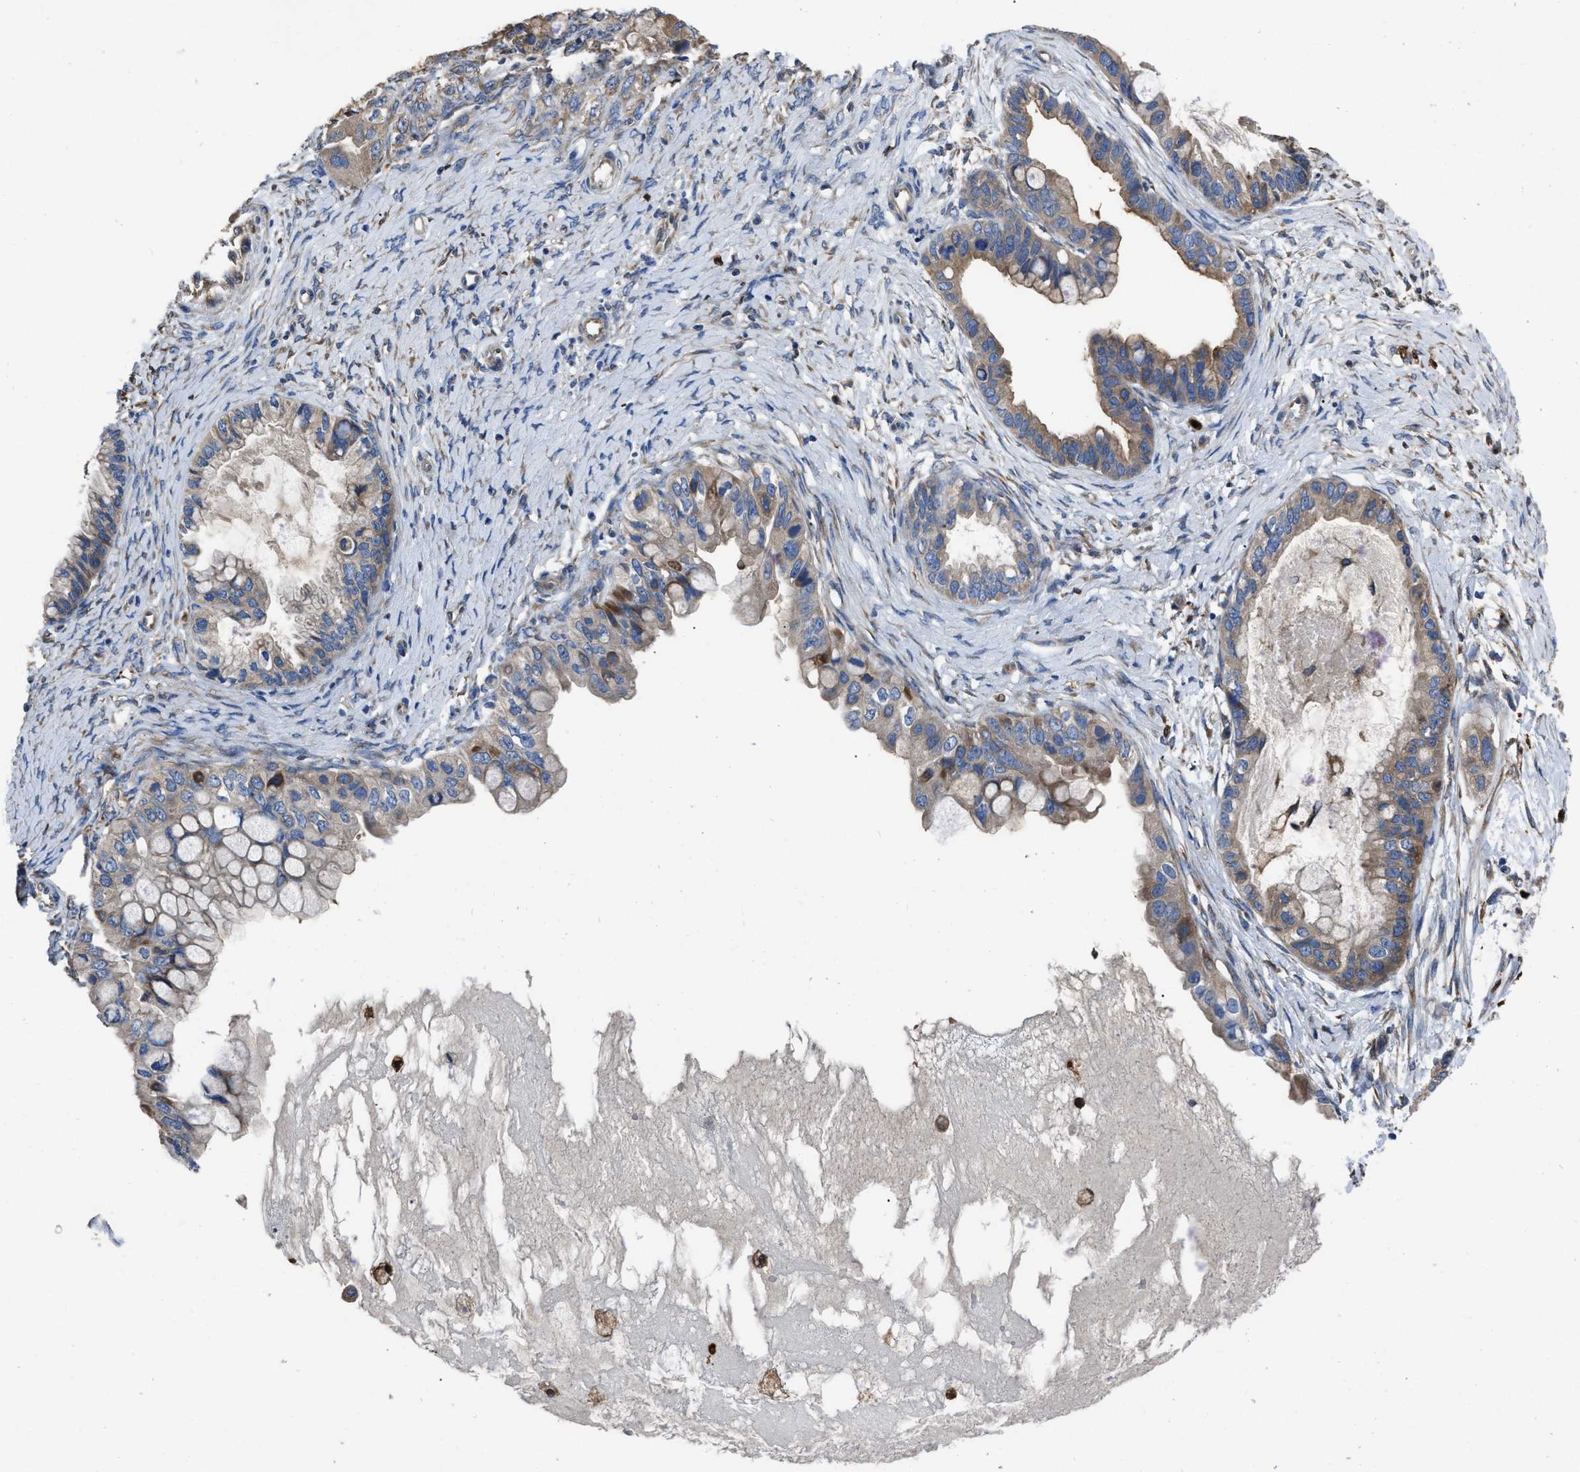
{"staining": {"intensity": "weak", "quantity": ">75%", "location": "cytoplasmic/membranous"}, "tissue": "ovarian cancer", "cell_type": "Tumor cells", "image_type": "cancer", "snomed": [{"axis": "morphology", "description": "Cystadenocarcinoma, mucinous, NOS"}, {"axis": "topography", "description": "Ovary"}], "caption": "Immunohistochemistry photomicrograph of neoplastic tissue: human ovarian mucinous cystadenocarcinoma stained using immunohistochemistry (IHC) exhibits low levels of weak protein expression localized specifically in the cytoplasmic/membranous of tumor cells, appearing as a cytoplasmic/membranous brown color.", "gene": "ANGPT1", "patient": {"sex": "female", "age": 80}}